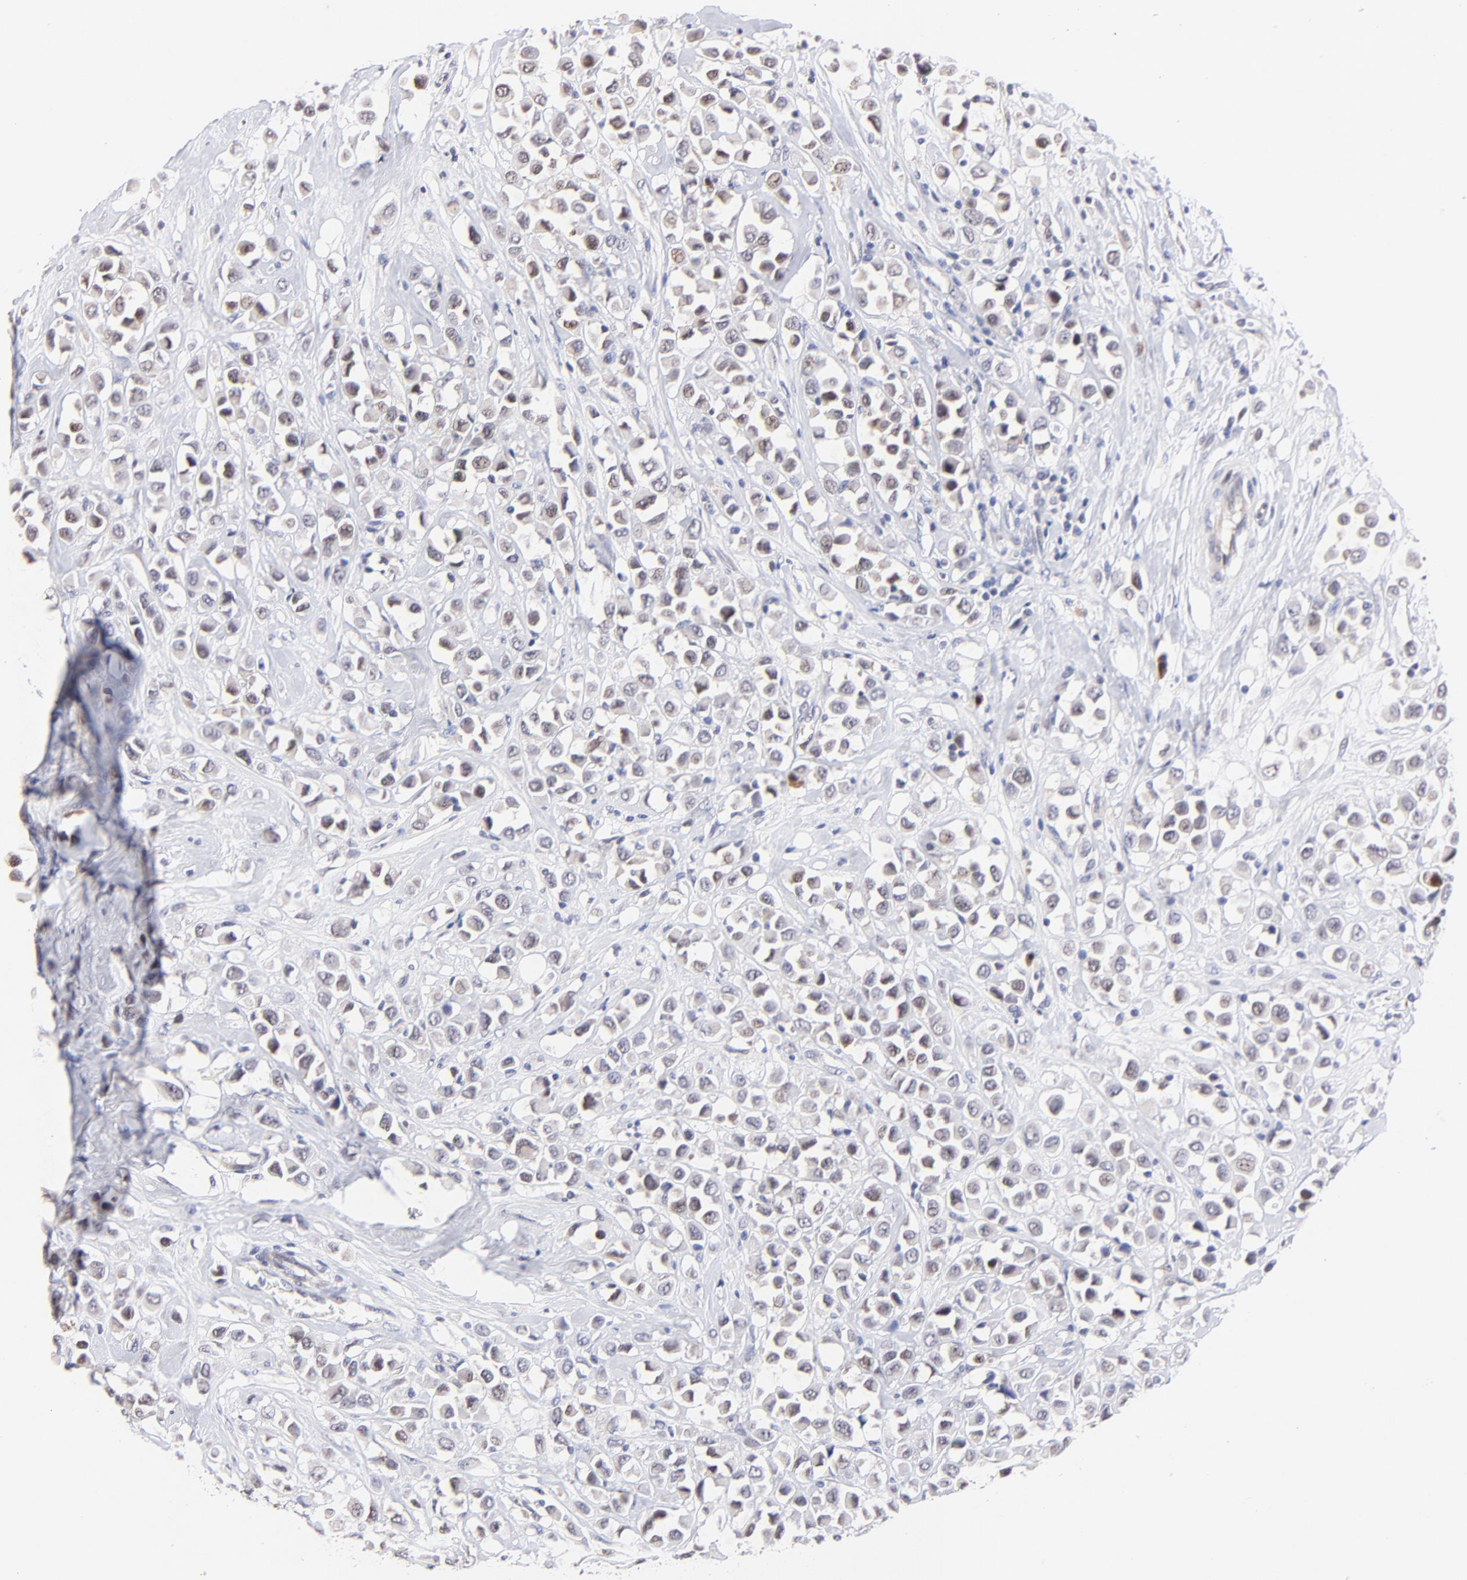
{"staining": {"intensity": "weak", "quantity": "25%-75%", "location": "cytoplasmic/membranous"}, "tissue": "breast cancer", "cell_type": "Tumor cells", "image_type": "cancer", "snomed": [{"axis": "morphology", "description": "Duct carcinoma"}, {"axis": "topography", "description": "Breast"}], "caption": "A high-resolution image shows IHC staining of breast invasive ductal carcinoma, which reveals weak cytoplasmic/membranous positivity in approximately 25%-75% of tumor cells.", "gene": "ZNF155", "patient": {"sex": "female", "age": 61}}